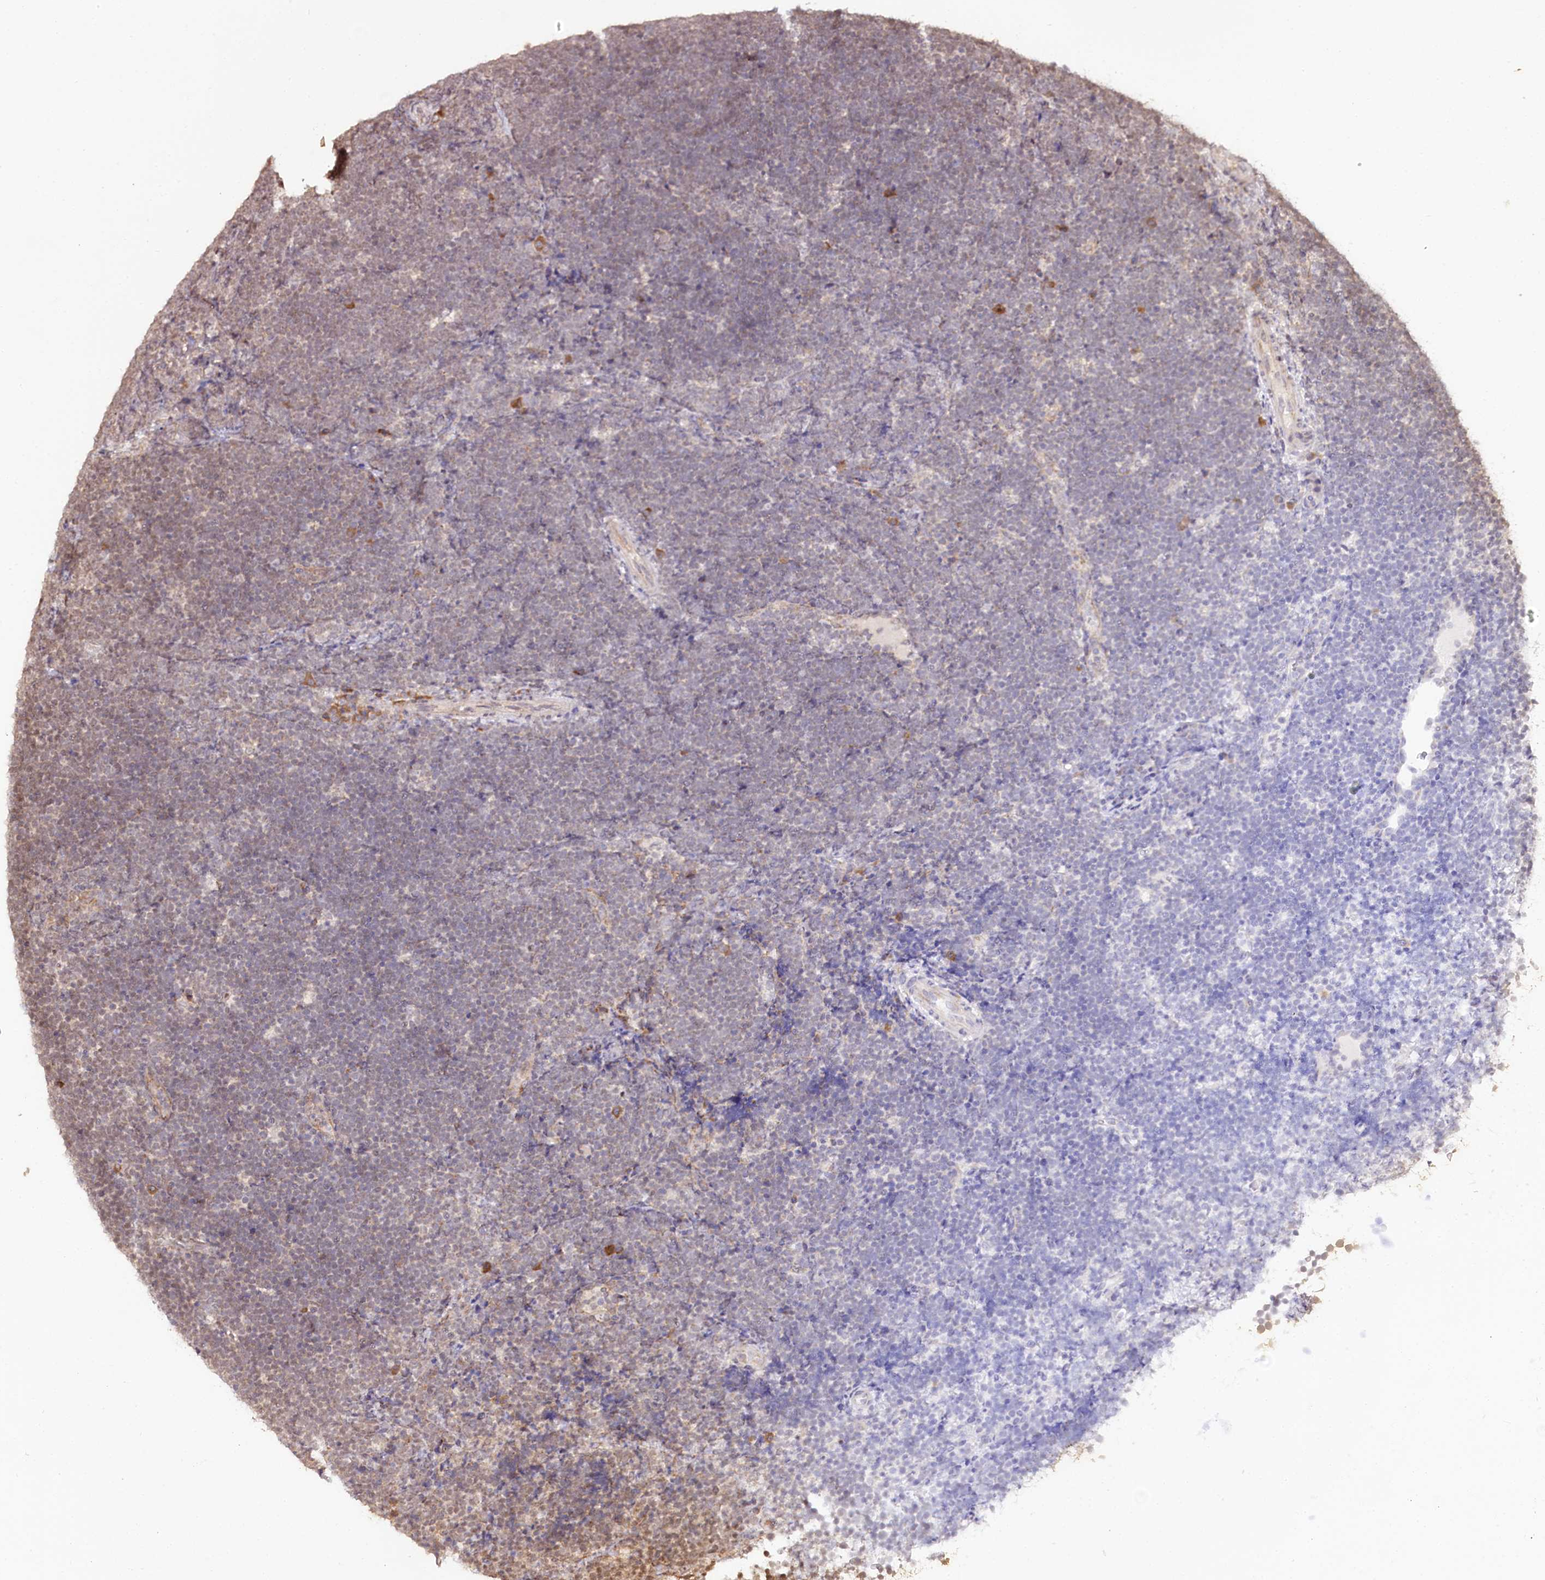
{"staining": {"intensity": "weak", "quantity": "25%-75%", "location": "cytoplasmic/membranous"}, "tissue": "lymphoma", "cell_type": "Tumor cells", "image_type": "cancer", "snomed": [{"axis": "morphology", "description": "Malignant lymphoma, non-Hodgkin's type, High grade"}, {"axis": "topography", "description": "Lymph node"}], "caption": "DAB immunohistochemical staining of human malignant lymphoma, non-Hodgkin's type (high-grade) demonstrates weak cytoplasmic/membranous protein positivity in about 25%-75% of tumor cells.", "gene": "ENSG00000144785", "patient": {"sex": "male", "age": 13}}